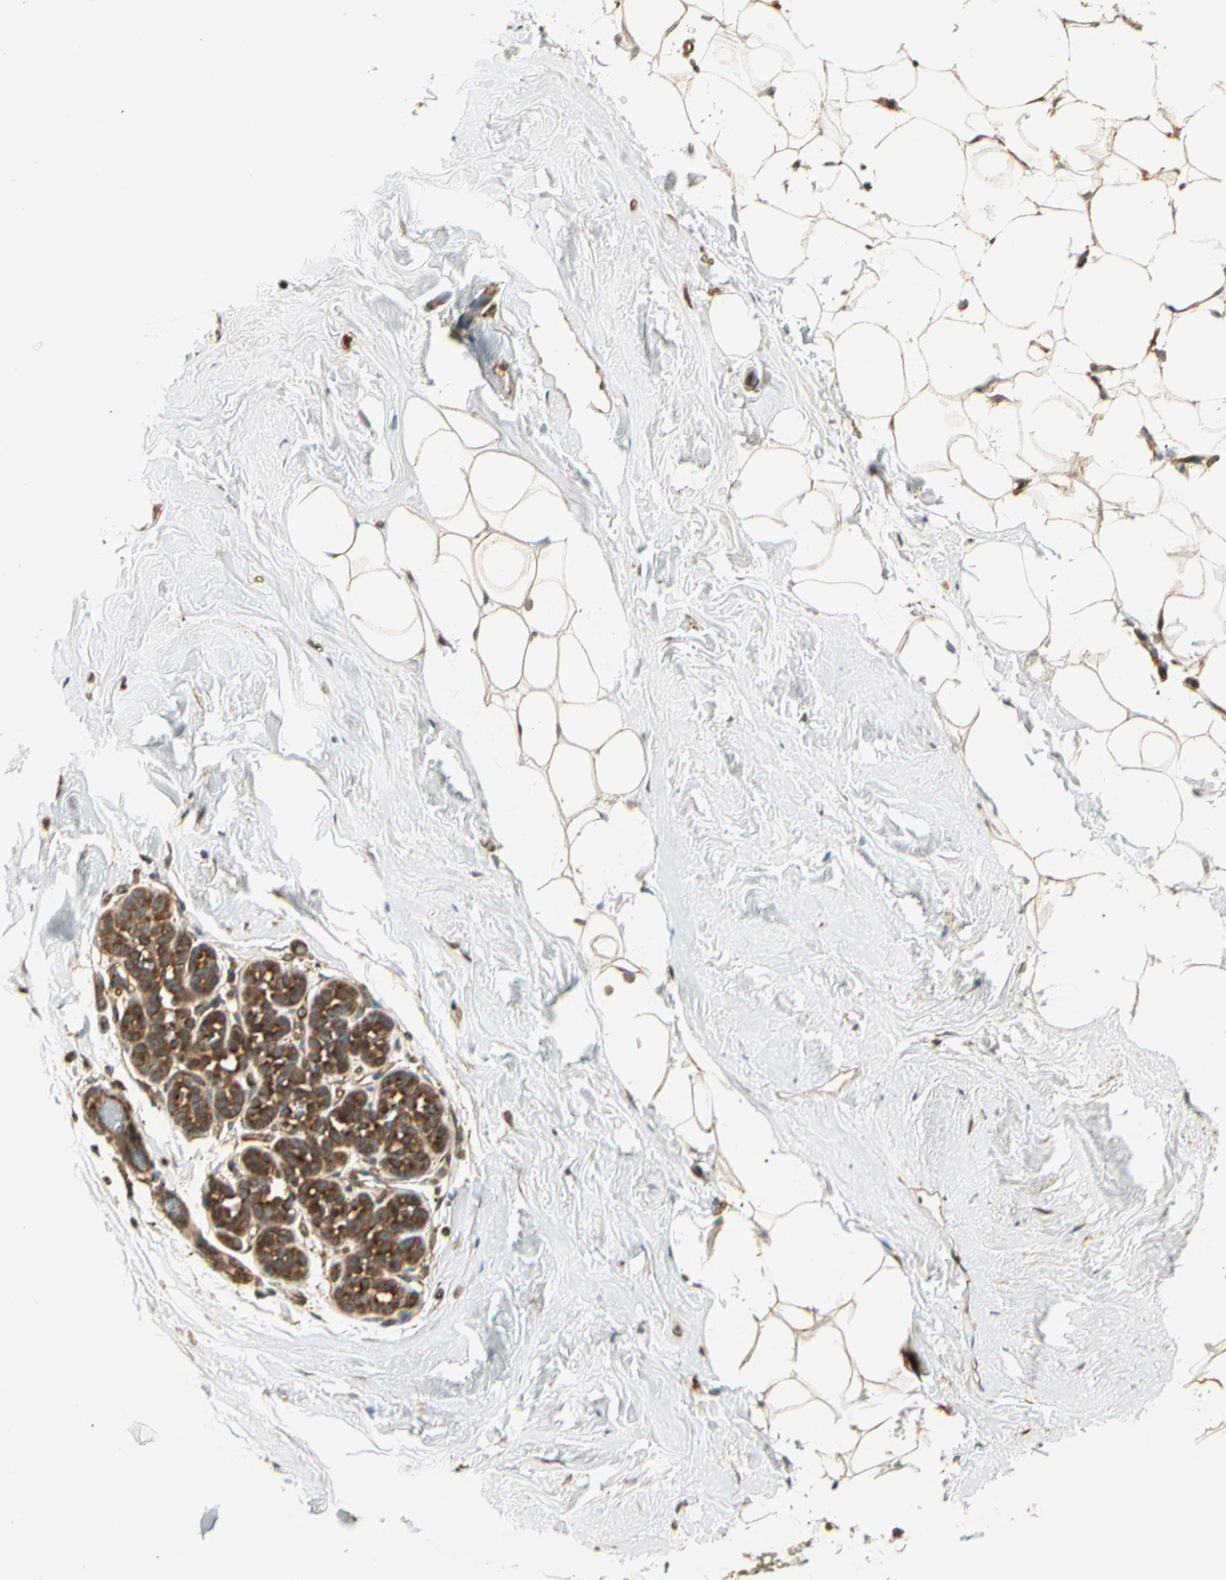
{"staining": {"intensity": "moderate", "quantity": ">75%", "location": "cytoplasmic/membranous"}, "tissue": "breast", "cell_type": "Adipocytes", "image_type": "normal", "snomed": [{"axis": "morphology", "description": "Normal tissue, NOS"}, {"axis": "topography", "description": "Breast"}], "caption": "The micrograph shows a brown stain indicating the presence of a protein in the cytoplasmic/membranous of adipocytes in breast. (DAB (3,3'-diaminobenzidine) = brown stain, brightfield microscopy at high magnification).", "gene": "FKBP15", "patient": {"sex": "female", "age": 75}}